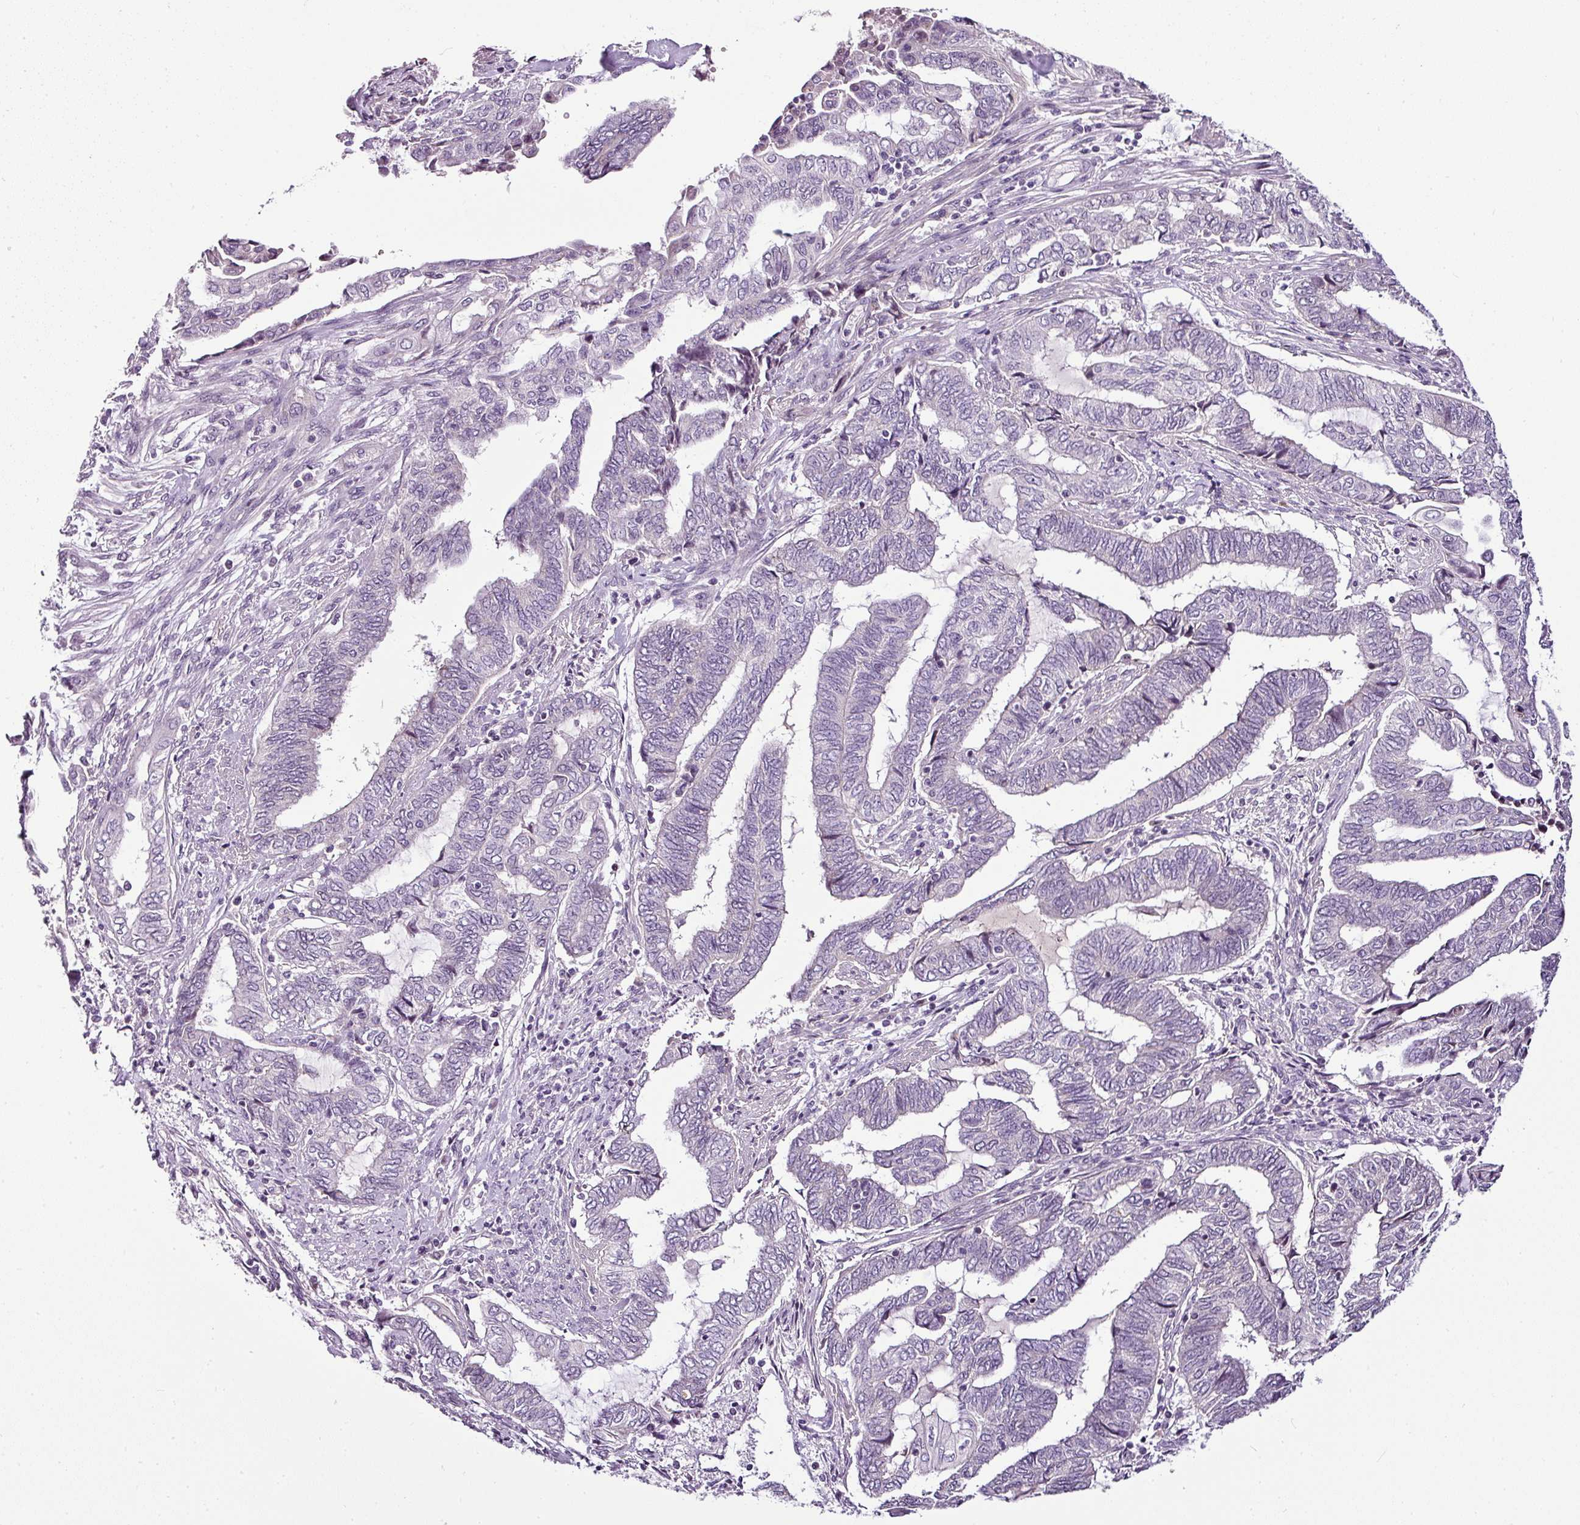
{"staining": {"intensity": "negative", "quantity": "none", "location": "none"}, "tissue": "endometrial cancer", "cell_type": "Tumor cells", "image_type": "cancer", "snomed": [{"axis": "morphology", "description": "Adenocarcinoma, NOS"}, {"axis": "topography", "description": "Uterus"}, {"axis": "topography", "description": "Endometrium"}], "caption": "Immunohistochemistry photomicrograph of neoplastic tissue: endometrial cancer (adenocarcinoma) stained with DAB (3,3'-diaminobenzidine) reveals no significant protein expression in tumor cells. (Stains: DAB immunohistochemistry (IHC) with hematoxylin counter stain, Microscopy: brightfield microscopy at high magnification).", "gene": "TEX30", "patient": {"sex": "female", "age": 70}}